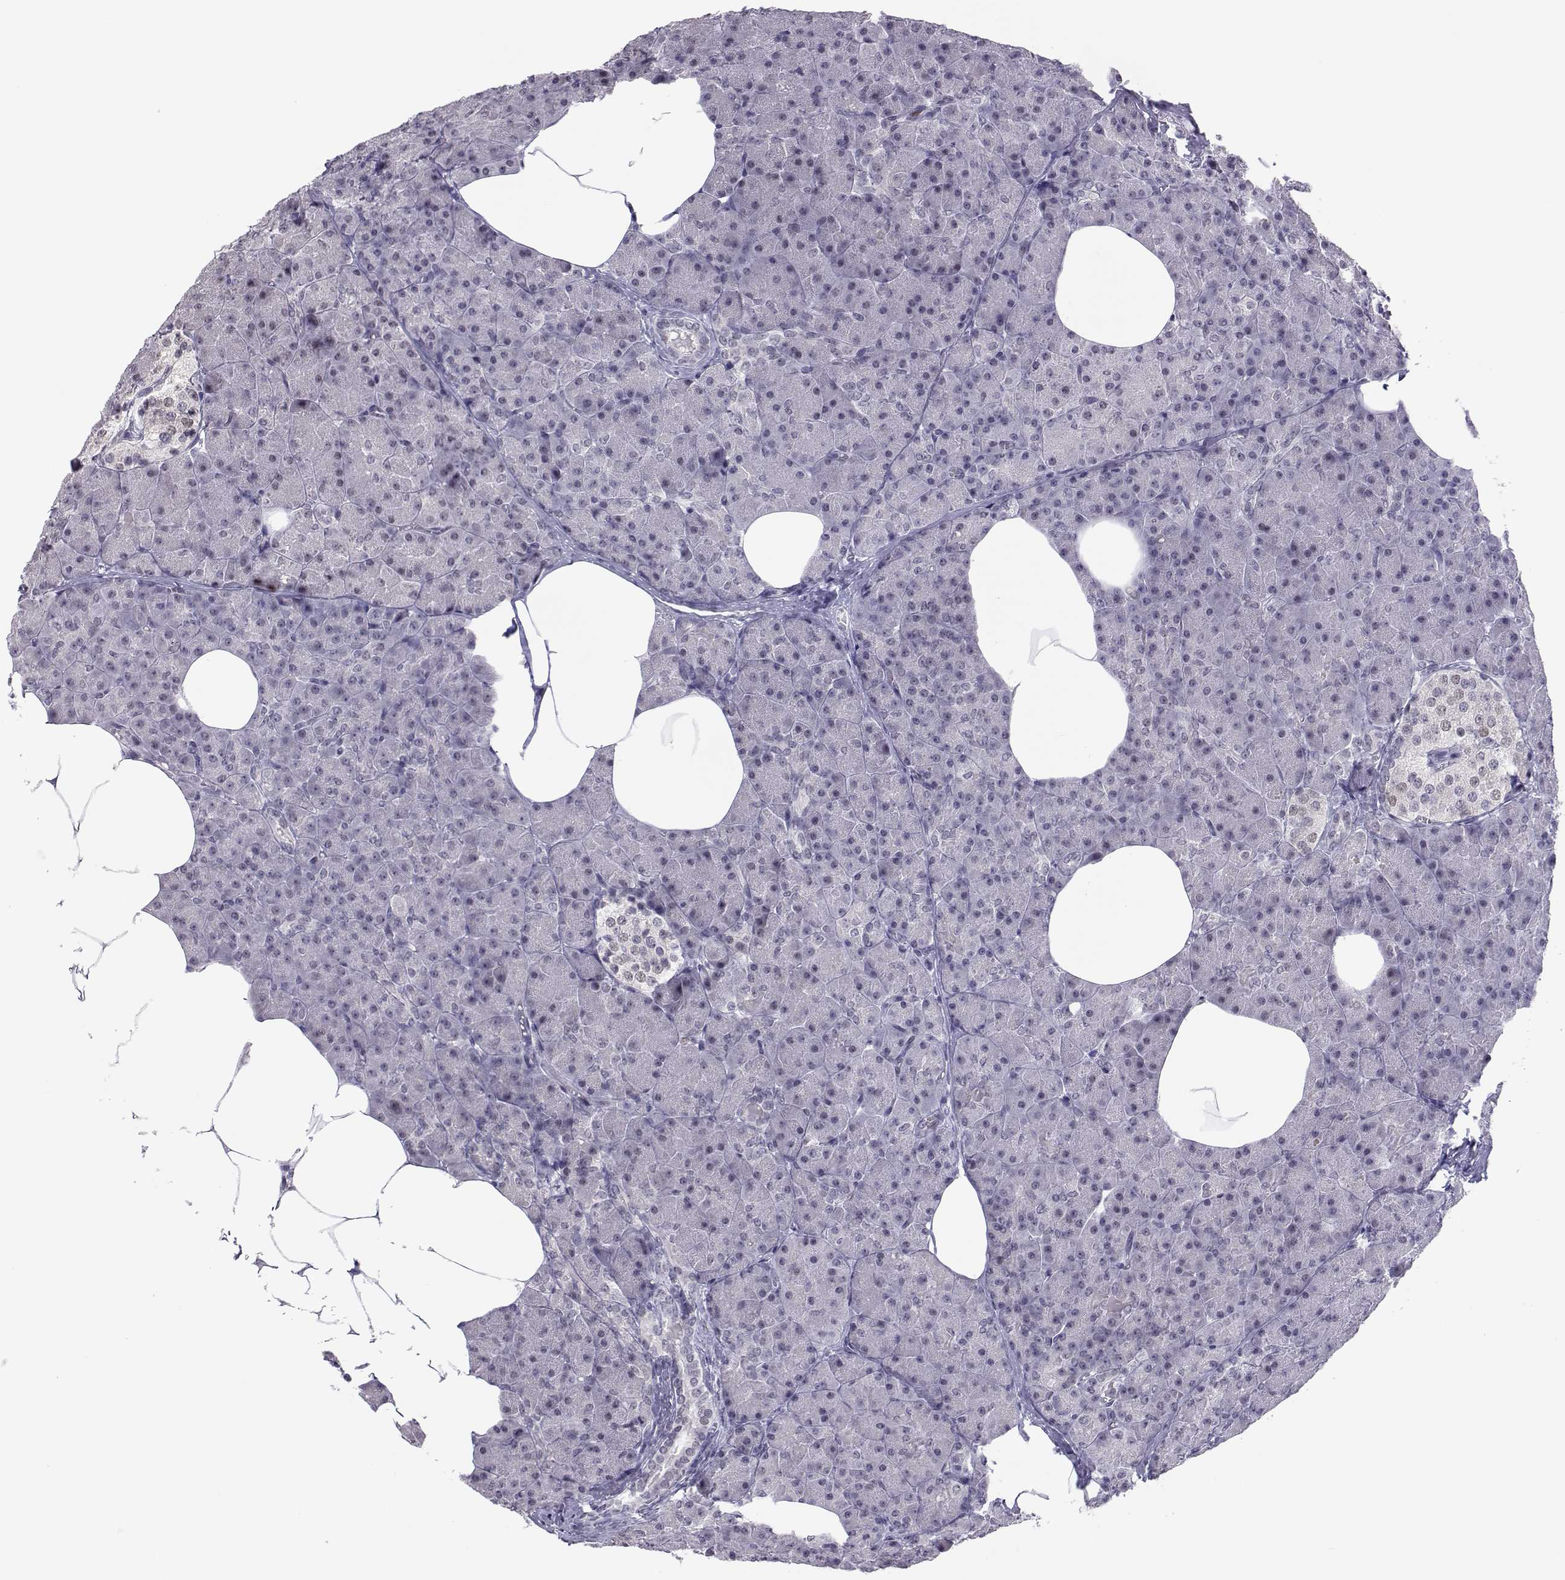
{"staining": {"intensity": "negative", "quantity": "none", "location": "none"}, "tissue": "pancreas", "cell_type": "Exocrine glandular cells", "image_type": "normal", "snomed": [{"axis": "morphology", "description": "Normal tissue, NOS"}, {"axis": "topography", "description": "Pancreas"}], "caption": "IHC of benign pancreas demonstrates no staining in exocrine glandular cells. (Stains: DAB (3,3'-diaminobenzidine) immunohistochemistry with hematoxylin counter stain, Microscopy: brightfield microscopy at high magnification).", "gene": "SIX6", "patient": {"sex": "female", "age": 45}}